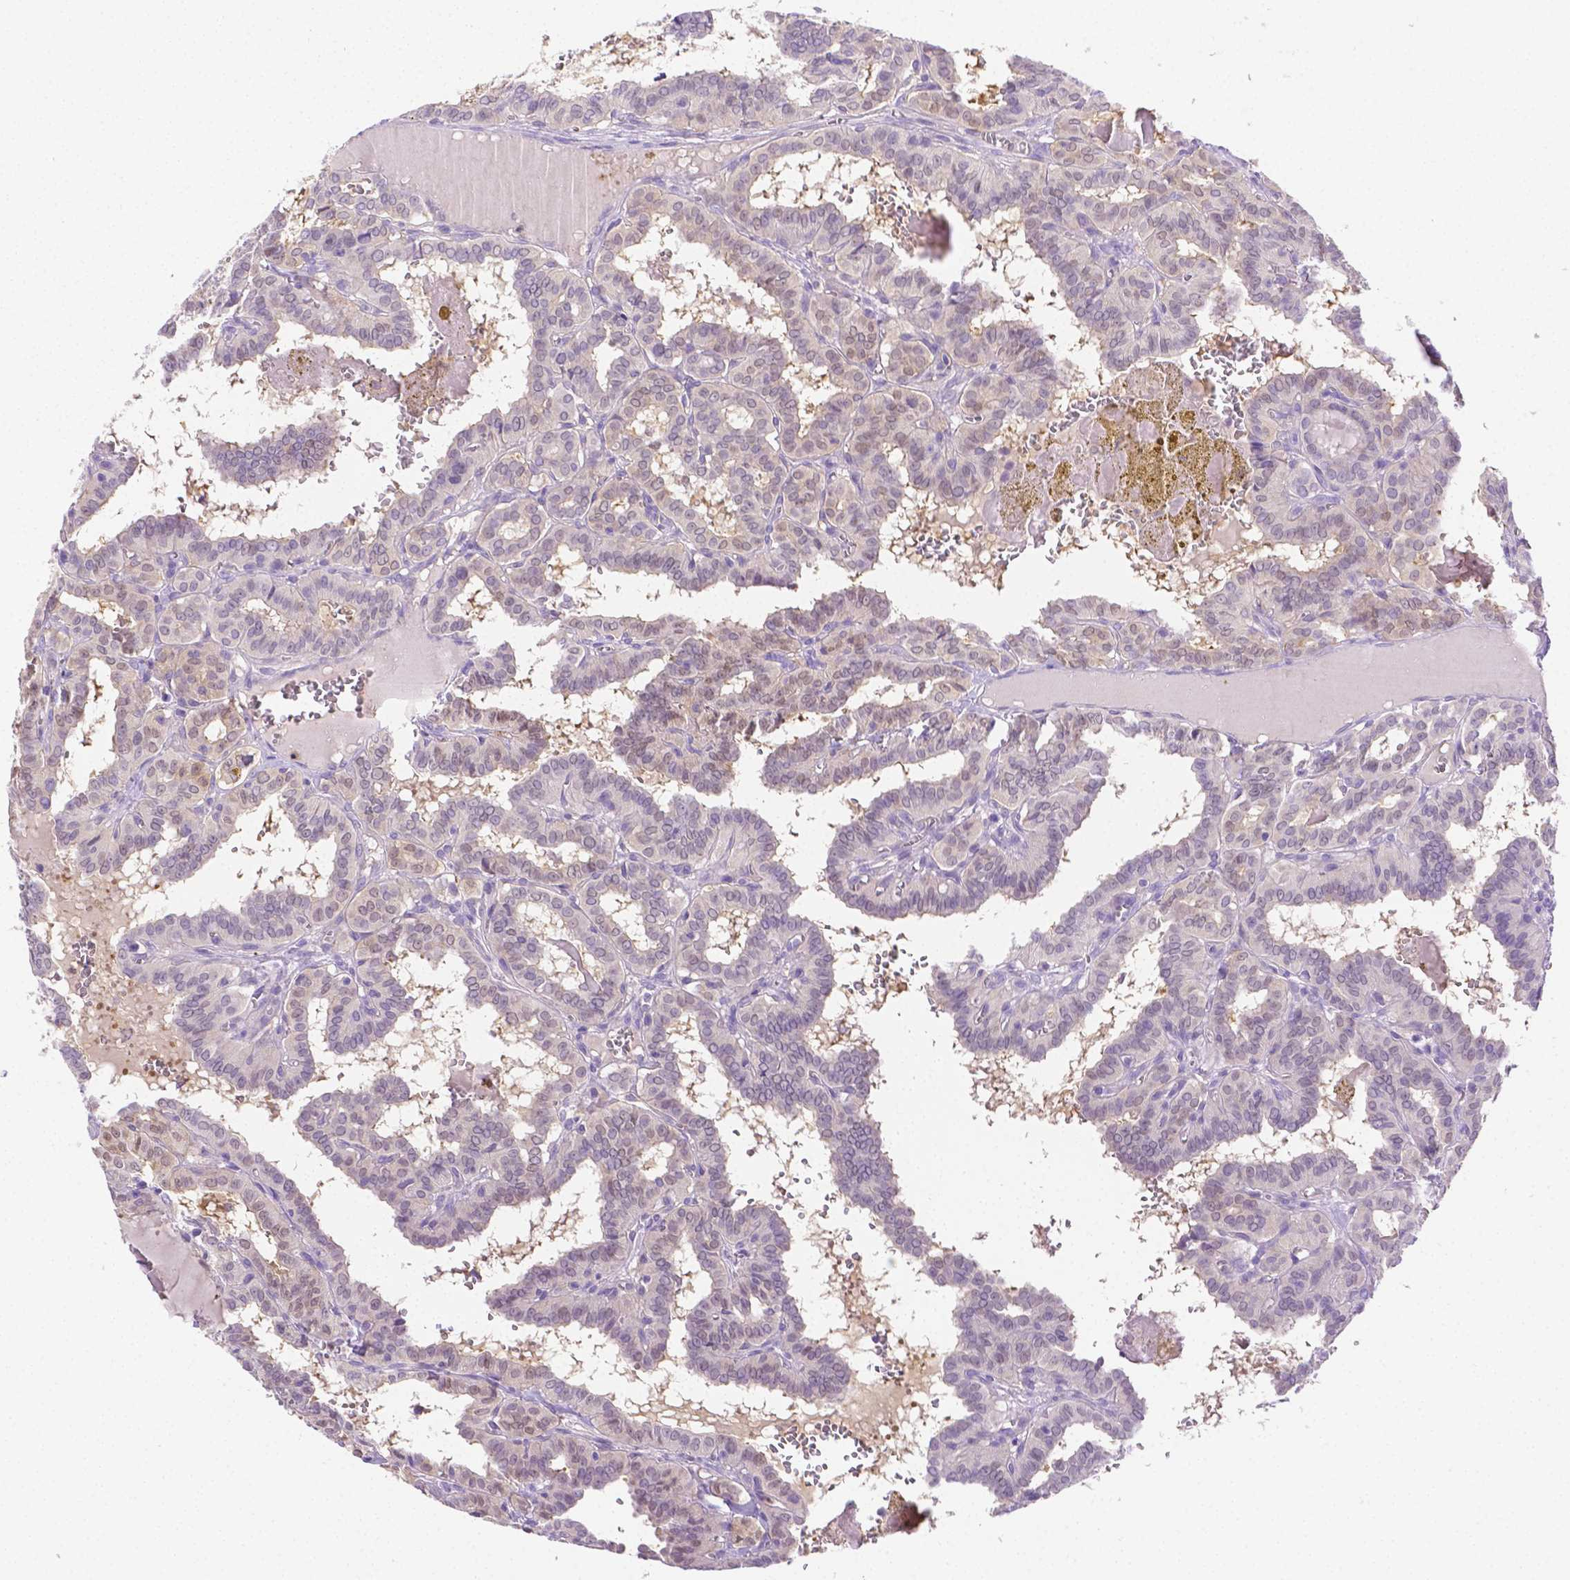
{"staining": {"intensity": "negative", "quantity": "none", "location": "none"}, "tissue": "thyroid cancer", "cell_type": "Tumor cells", "image_type": "cancer", "snomed": [{"axis": "morphology", "description": "Papillary adenocarcinoma, NOS"}, {"axis": "topography", "description": "Thyroid gland"}], "caption": "This is an immunohistochemistry (IHC) photomicrograph of papillary adenocarcinoma (thyroid). There is no expression in tumor cells.", "gene": "NXPH2", "patient": {"sex": "female", "age": 21}}